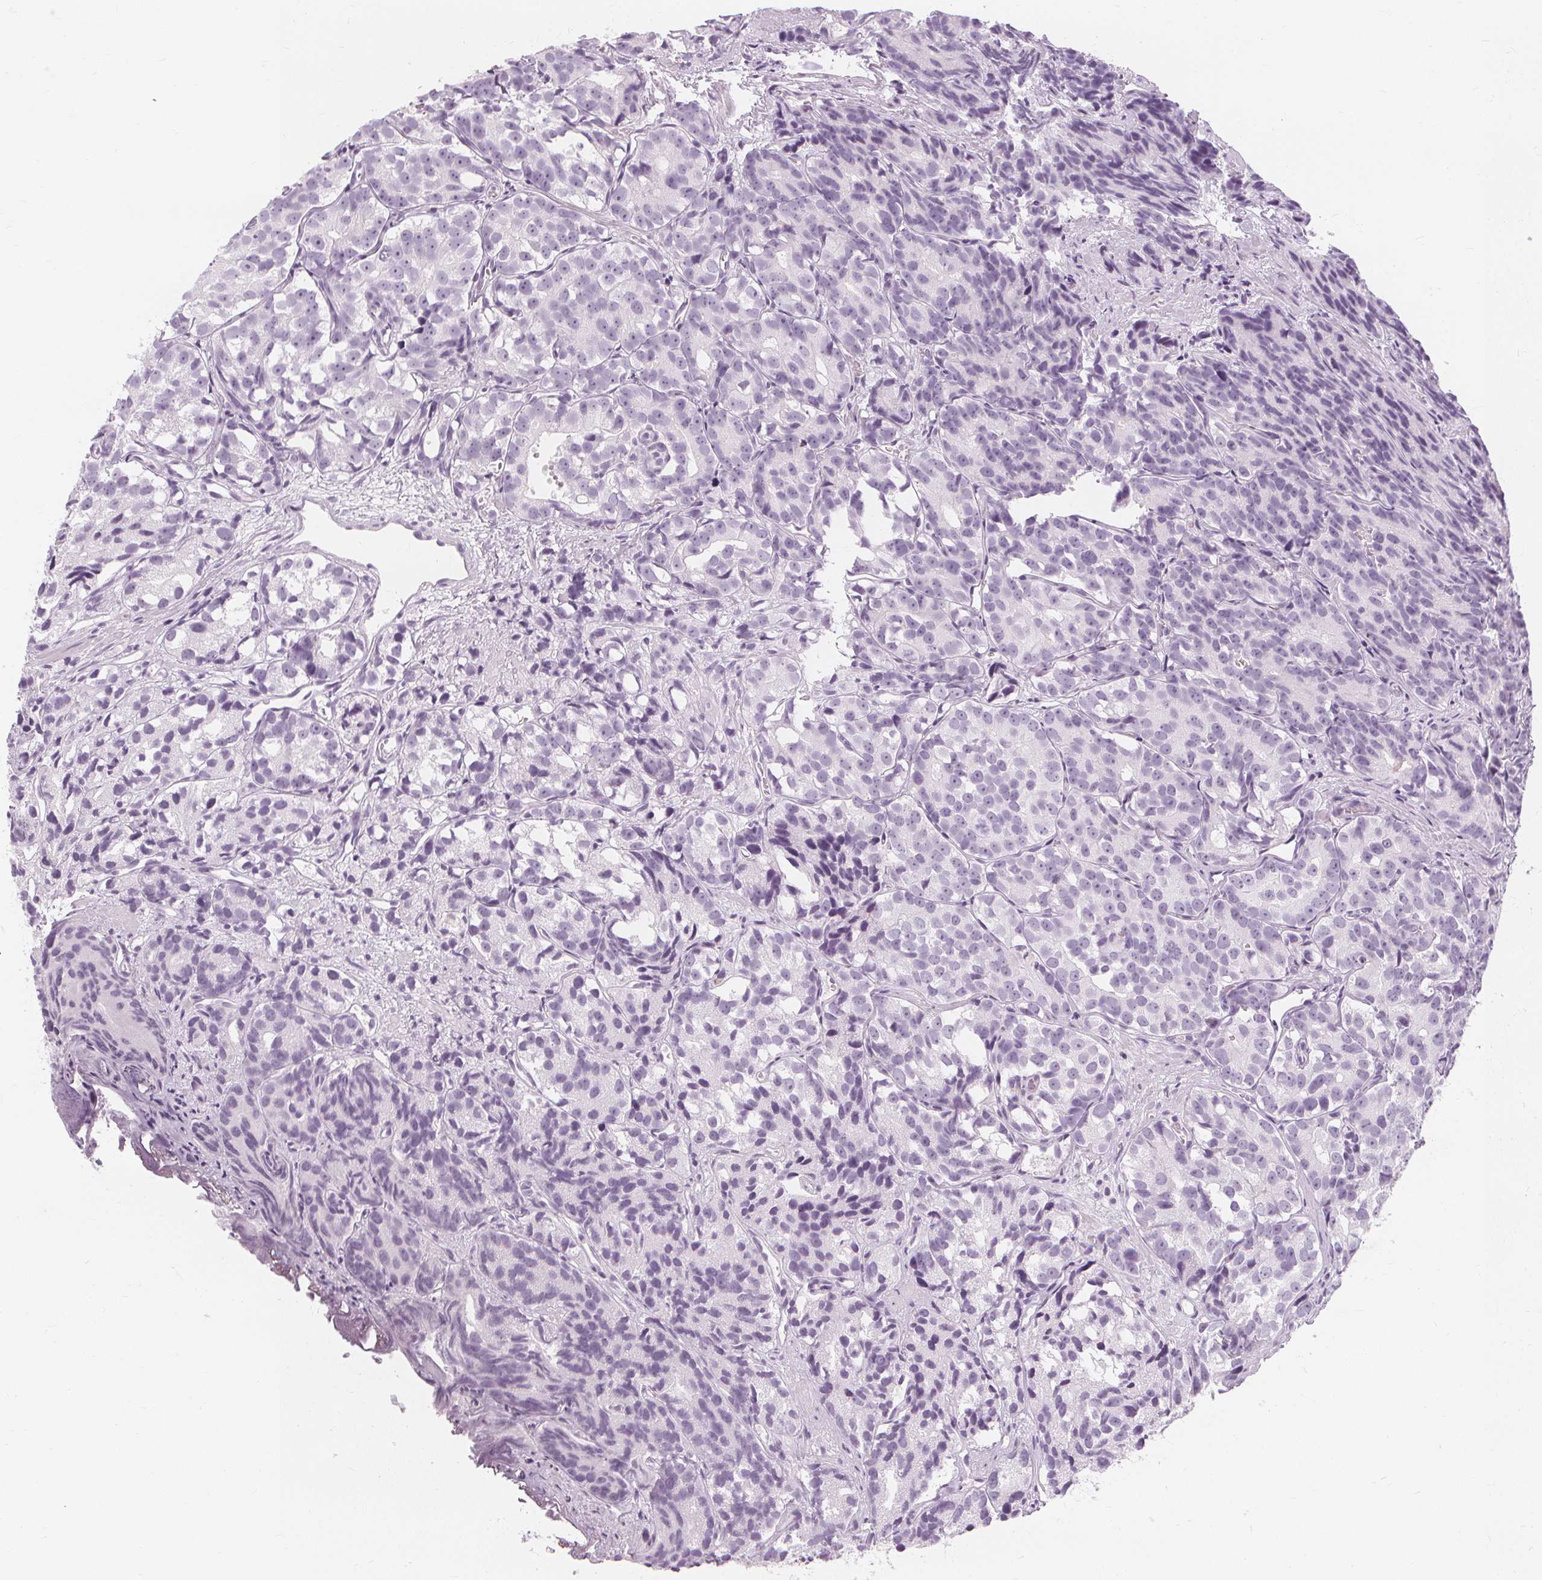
{"staining": {"intensity": "negative", "quantity": "none", "location": "none"}, "tissue": "prostate cancer", "cell_type": "Tumor cells", "image_type": "cancer", "snomed": [{"axis": "morphology", "description": "Adenocarcinoma, High grade"}, {"axis": "topography", "description": "Prostate"}], "caption": "Immunohistochemical staining of high-grade adenocarcinoma (prostate) shows no significant positivity in tumor cells.", "gene": "TFF1", "patient": {"sex": "male", "age": 77}}